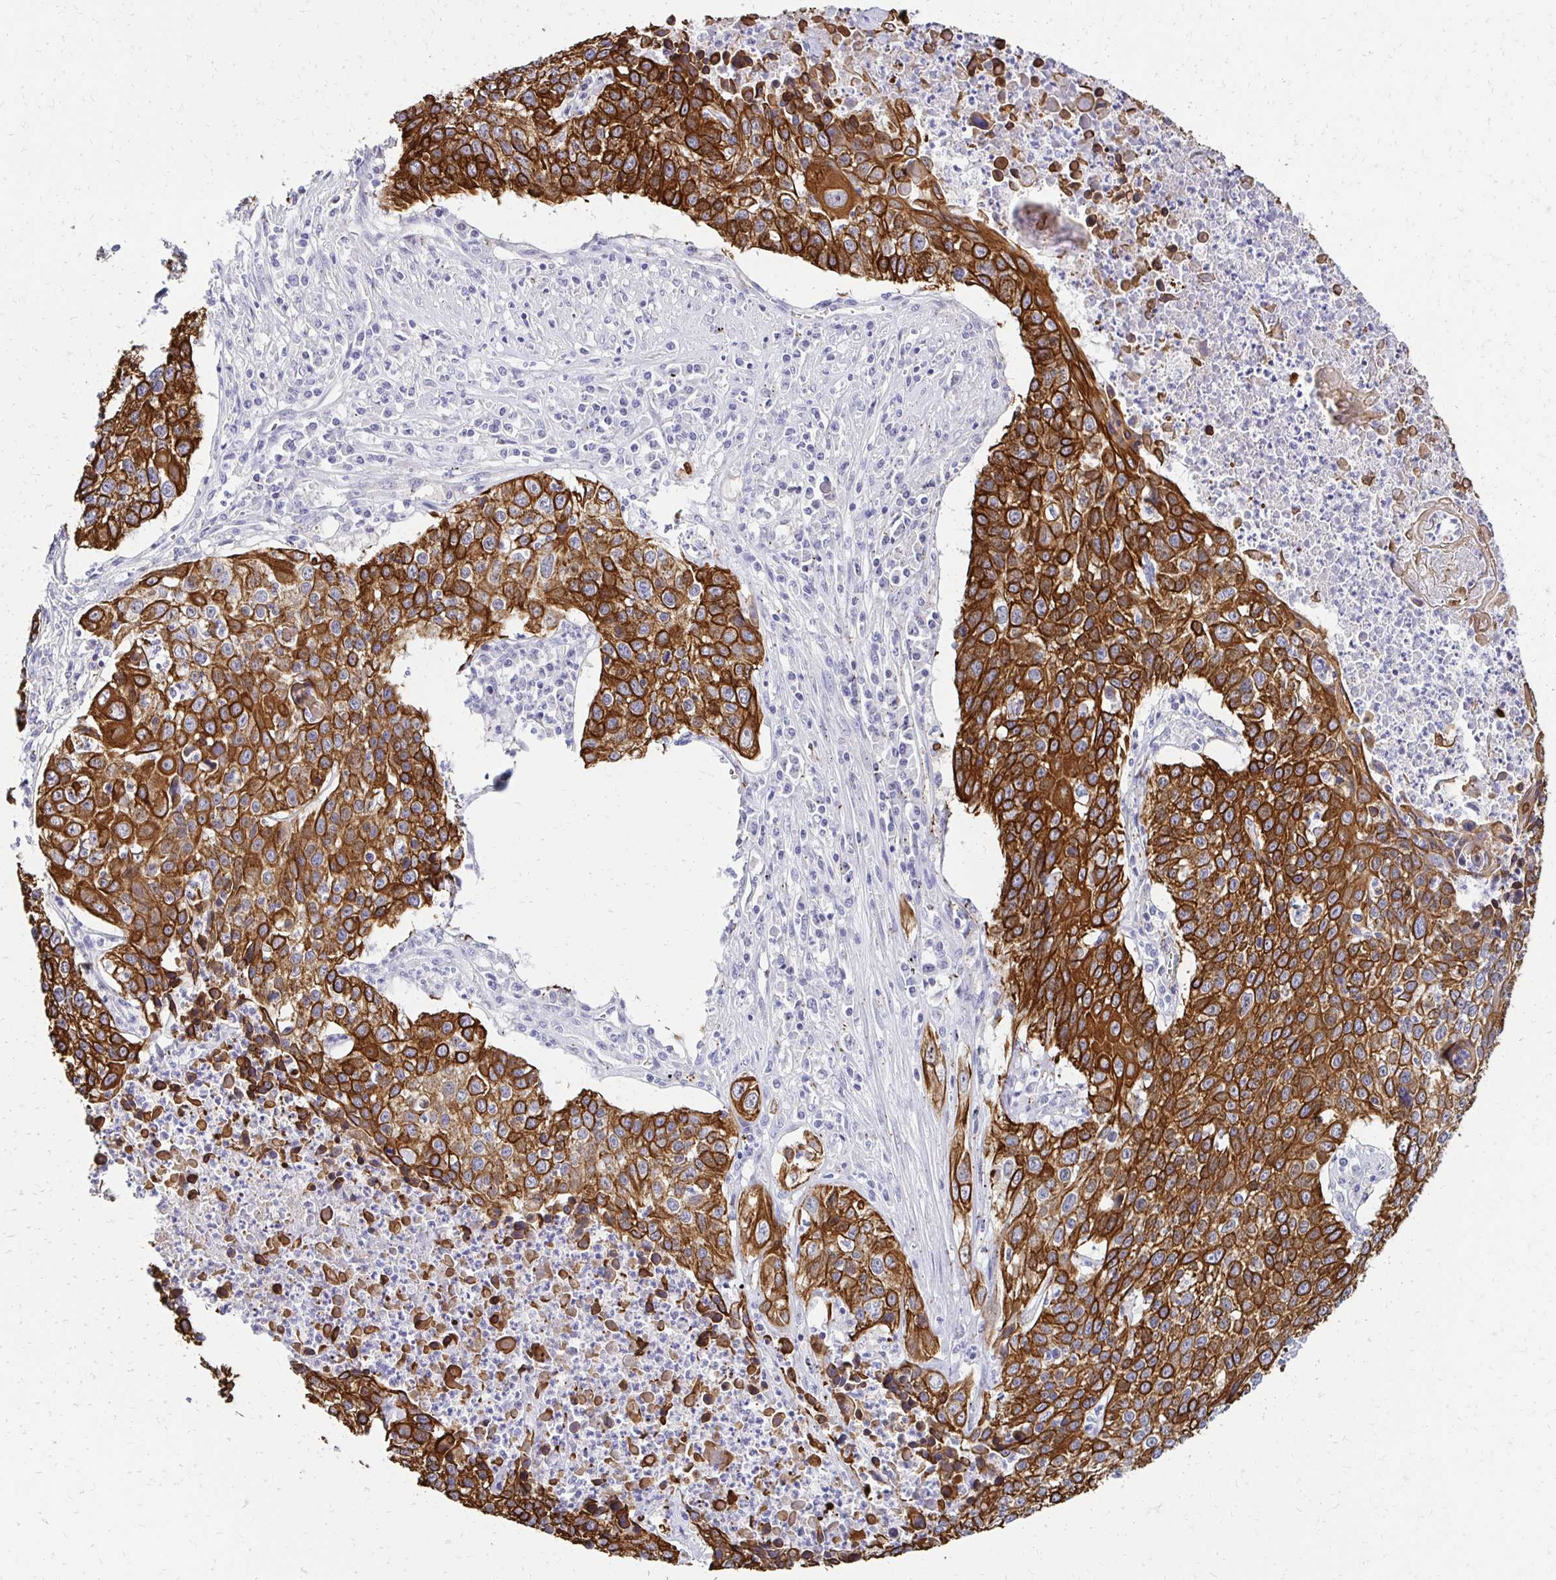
{"staining": {"intensity": "strong", "quantity": ">75%", "location": "cytoplasmic/membranous"}, "tissue": "lung cancer", "cell_type": "Tumor cells", "image_type": "cancer", "snomed": [{"axis": "morphology", "description": "Squamous cell carcinoma, NOS"}, {"axis": "morphology", "description": "Squamous cell carcinoma, metastatic, NOS"}, {"axis": "topography", "description": "Lung"}, {"axis": "topography", "description": "Pleura, NOS"}], "caption": "DAB (3,3'-diaminobenzidine) immunohistochemical staining of human lung cancer (metastatic squamous cell carcinoma) reveals strong cytoplasmic/membranous protein expression in approximately >75% of tumor cells.", "gene": "C1QTNF2", "patient": {"sex": "male", "age": 72}}